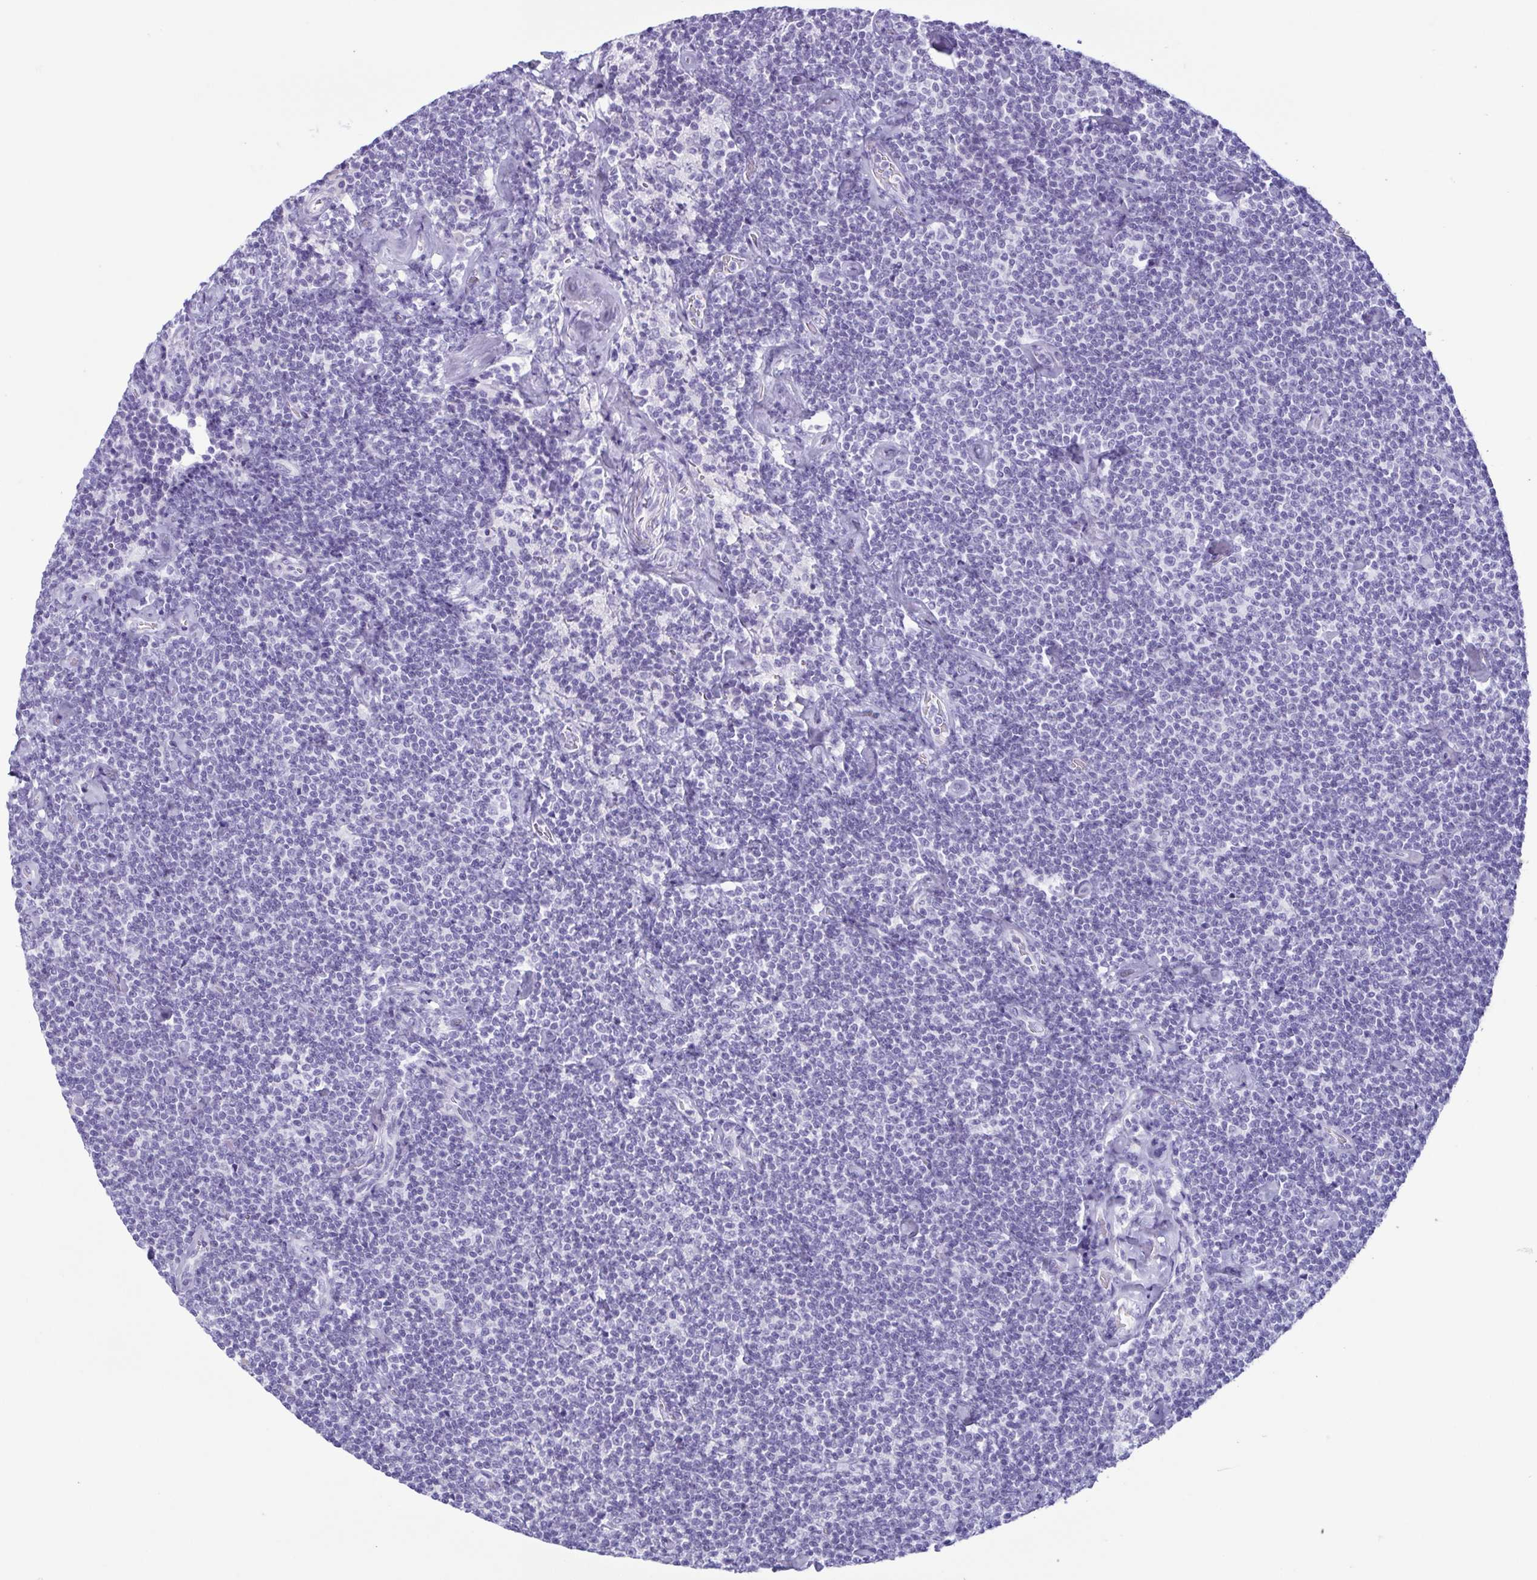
{"staining": {"intensity": "negative", "quantity": "none", "location": "none"}, "tissue": "lymphoma", "cell_type": "Tumor cells", "image_type": "cancer", "snomed": [{"axis": "morphology", "description": "Malignant lymphoma, non-Hodgkin's type, Low grade"}, {"axis": "topography", "description": "Lymph node"}], "caption": "Human malignant lymphoma, non-Hodgkin's type (low-grade) stained for a protein using IHC shows no positivity in tumor cells.", "gene": "LTF", "patient": {"sex": "male", "age": 81}}